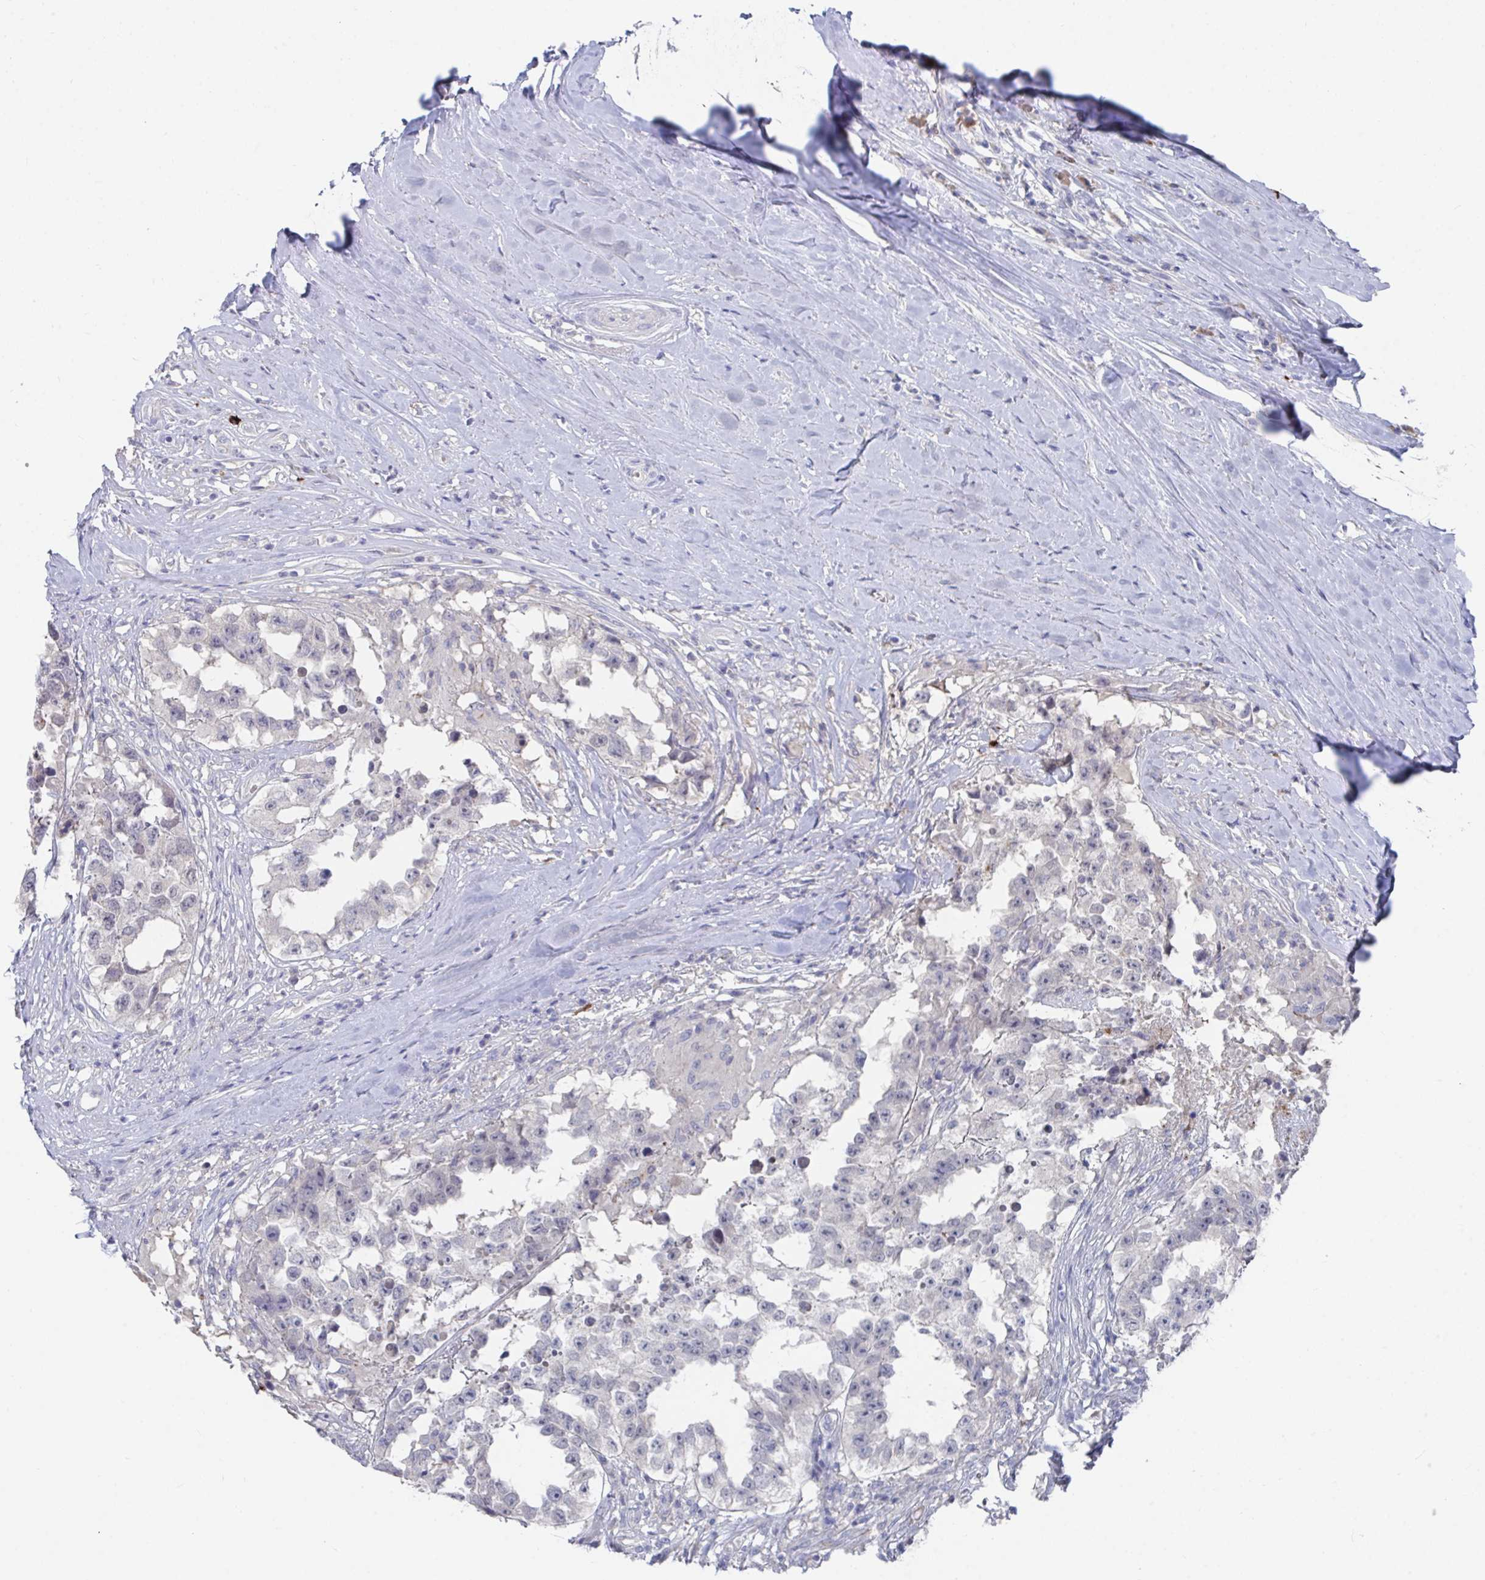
{"staining": {"intensity": "negative", "quantity": "none", "location": "none"}, "tissue": "testis cancer", "cell_type": "Tumor cells", "image_type": "cancer", "snomed": [{"axis": "morphology", "description": "Carcinoma, Embryonal, NOS"}, {"axis": "topography", "description": "Testis"}], "caption": "High magnification brightfield microscopy of testis embryonal carcinoma stained with DAB (brown) and counterstained with hematoxylin (blue): tumor cells show no significant staining.", "gene": "KCNK5", "patient": {"sex": "male", "age": 83}}